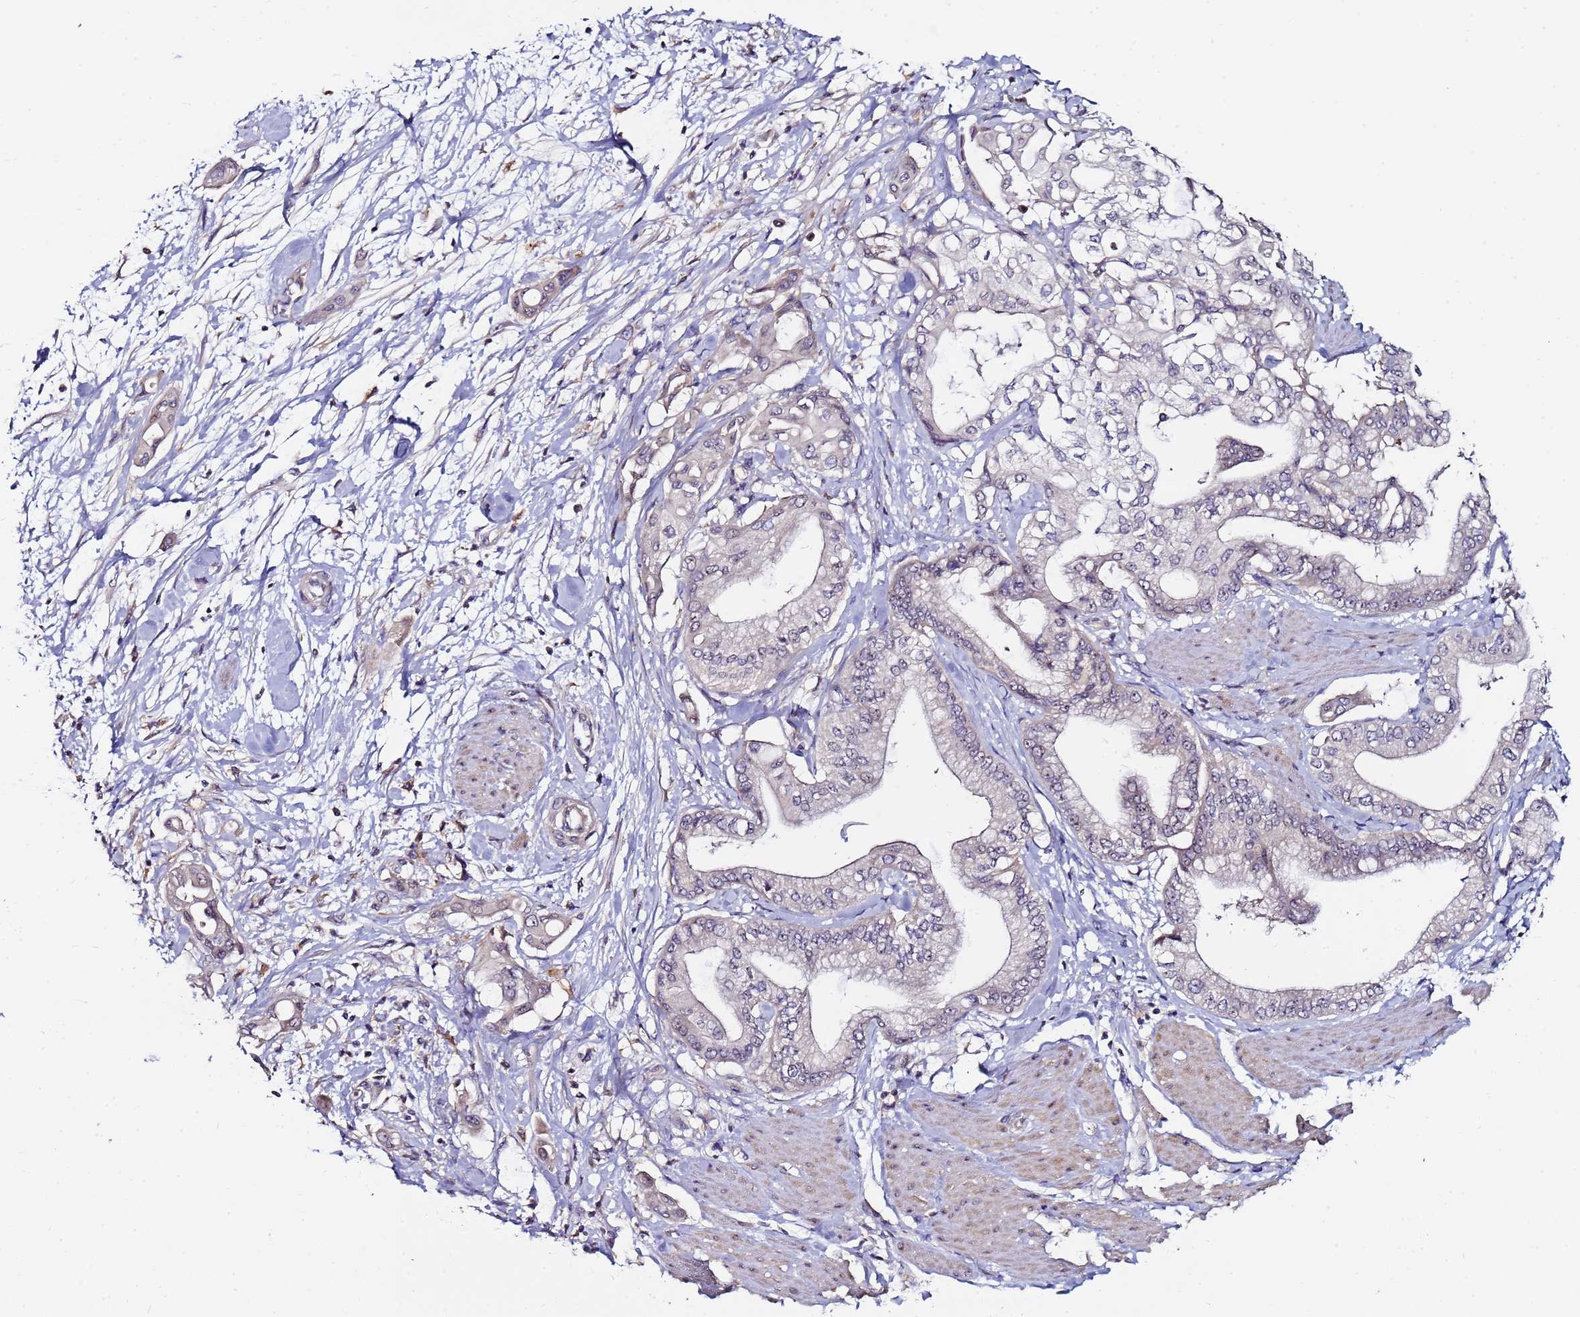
{"staining": {"intensity": "negative", "quantity": "none", "location": "none"}, "tissue": "pancreatic cancer", "cell_type": "Tumor cells", "image_type": "cancer", "snomed": [{"axis": "morphology", "description": "Adenocarcinoma, NOS"}, {"axis": "morphology", "description": "Adenocarcinoma, metastatic, NOS"}, {"axis": "topography", "description": "Lymph node"}, {"axis": "topography", "description": "Pancreas"}, {"axis": "topography", "description": "Duodenum"}], "caption": "High magnification brightfield microscopy of pancreatic adenocarcinoma stained with DAB (brown) and counterstained with hematoxylin (blue): tumor cells show no significant positivity.", "gene": "KRI1", "patient": {"sex": "female", "age": 64}}